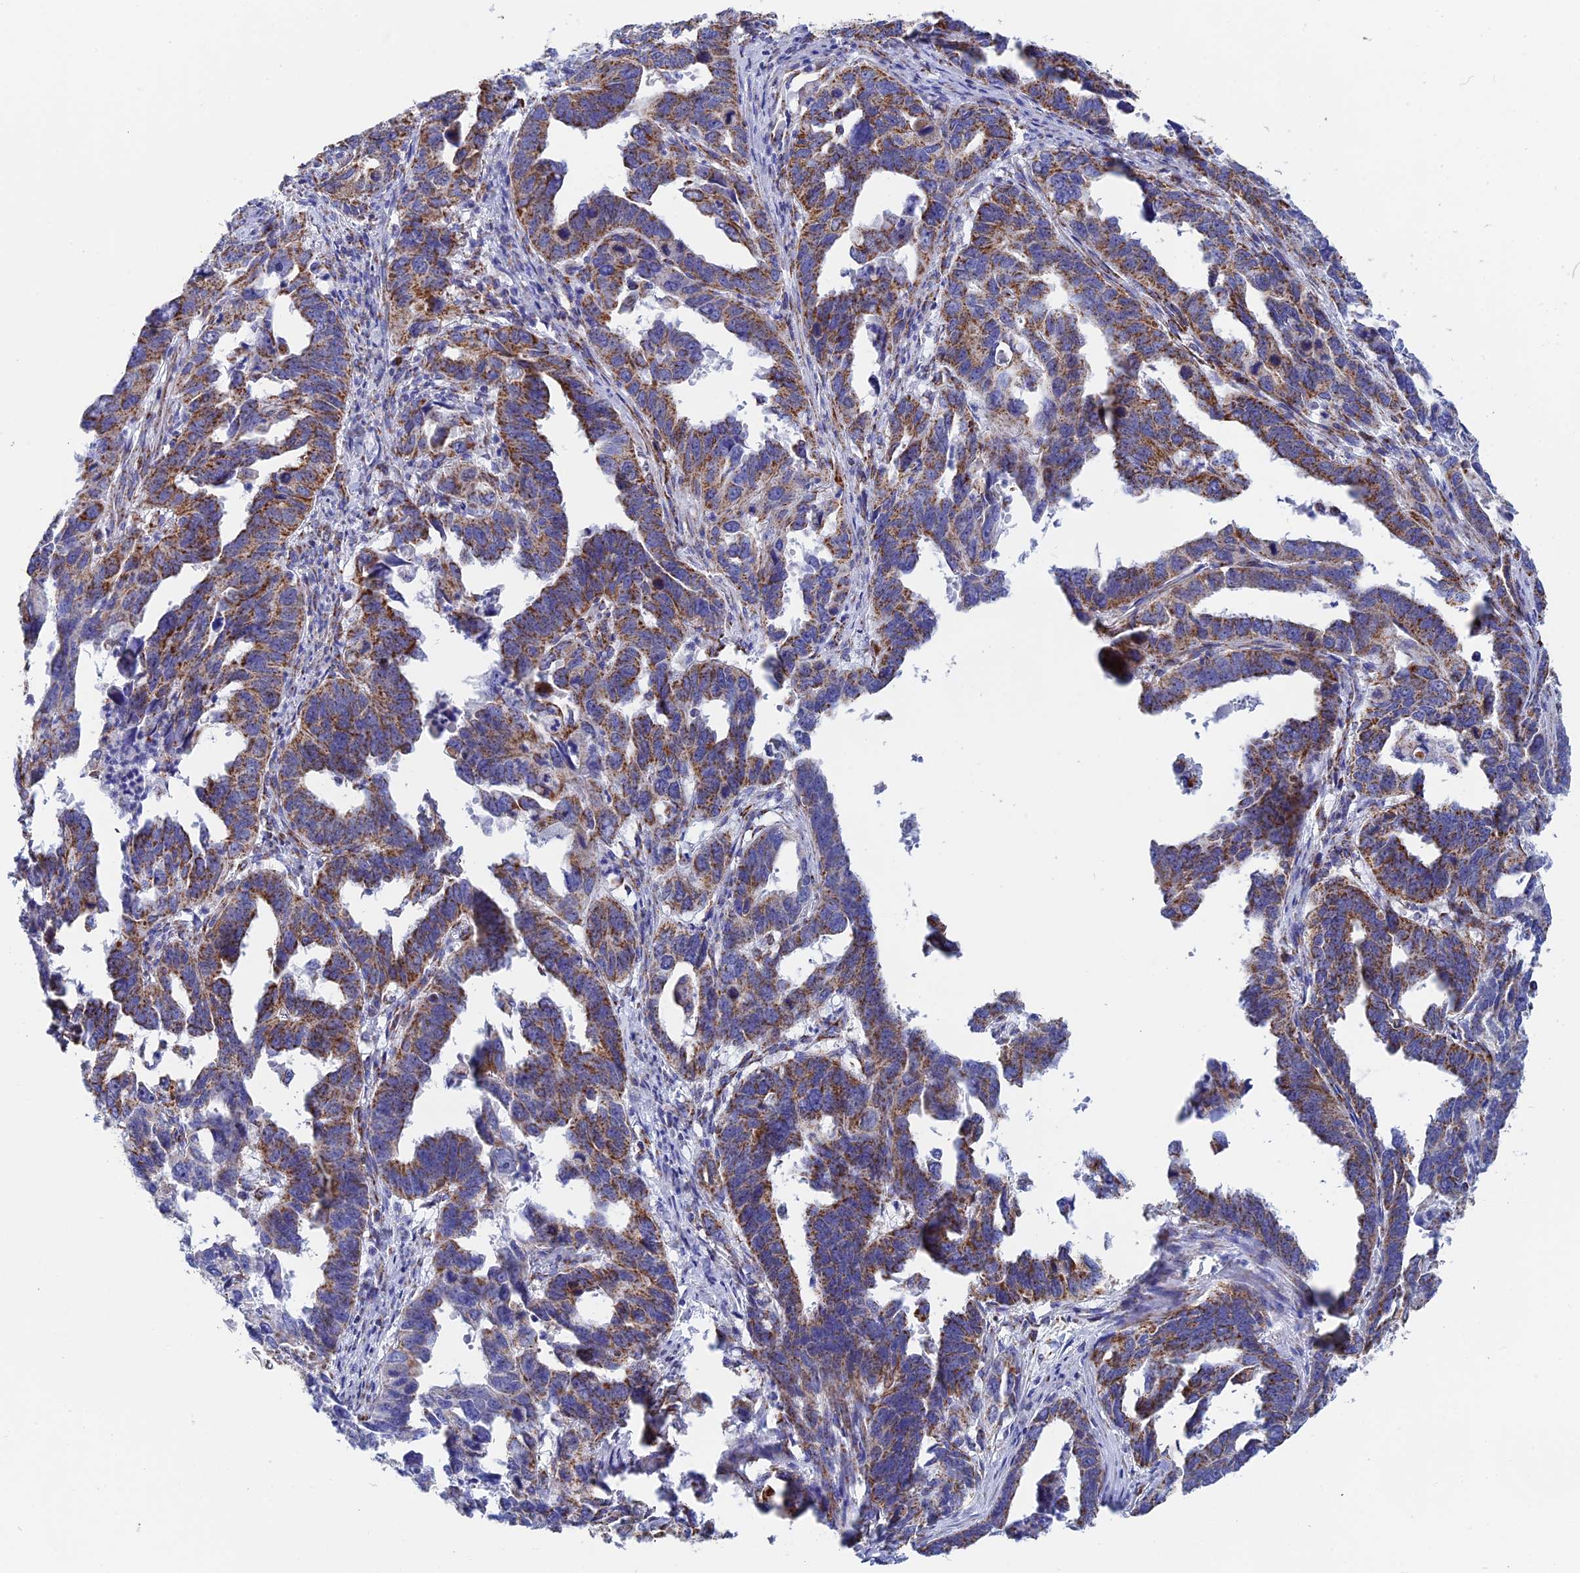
{"staining": {"intensity": "moderate", "quantity": ">75%", "location": "cytoplasmic/membranous"}, "tissue": "endometrial cancer", "cell_type": "Tumor cells", "image_type": "cancer", "snomed": [{"axis": "morphology", "description": "Adenocarcinoma, NOS"}, {"axis": "topography", "description": "Endometrium"}], "caption": "Immunohistochemistry (IHC) histopathology image of neoplastic tissue: human adenocarcinoma (endometrial) stained using IHC demonstrates medium levels of moderate protein expression localized specifically in the cytoplasmic/membranous of tumor cells, appearing as a cytoplasmic/membranous brown color.", "gene": "NDUFA5", "patient": {"sex": "female", "age": 65}}